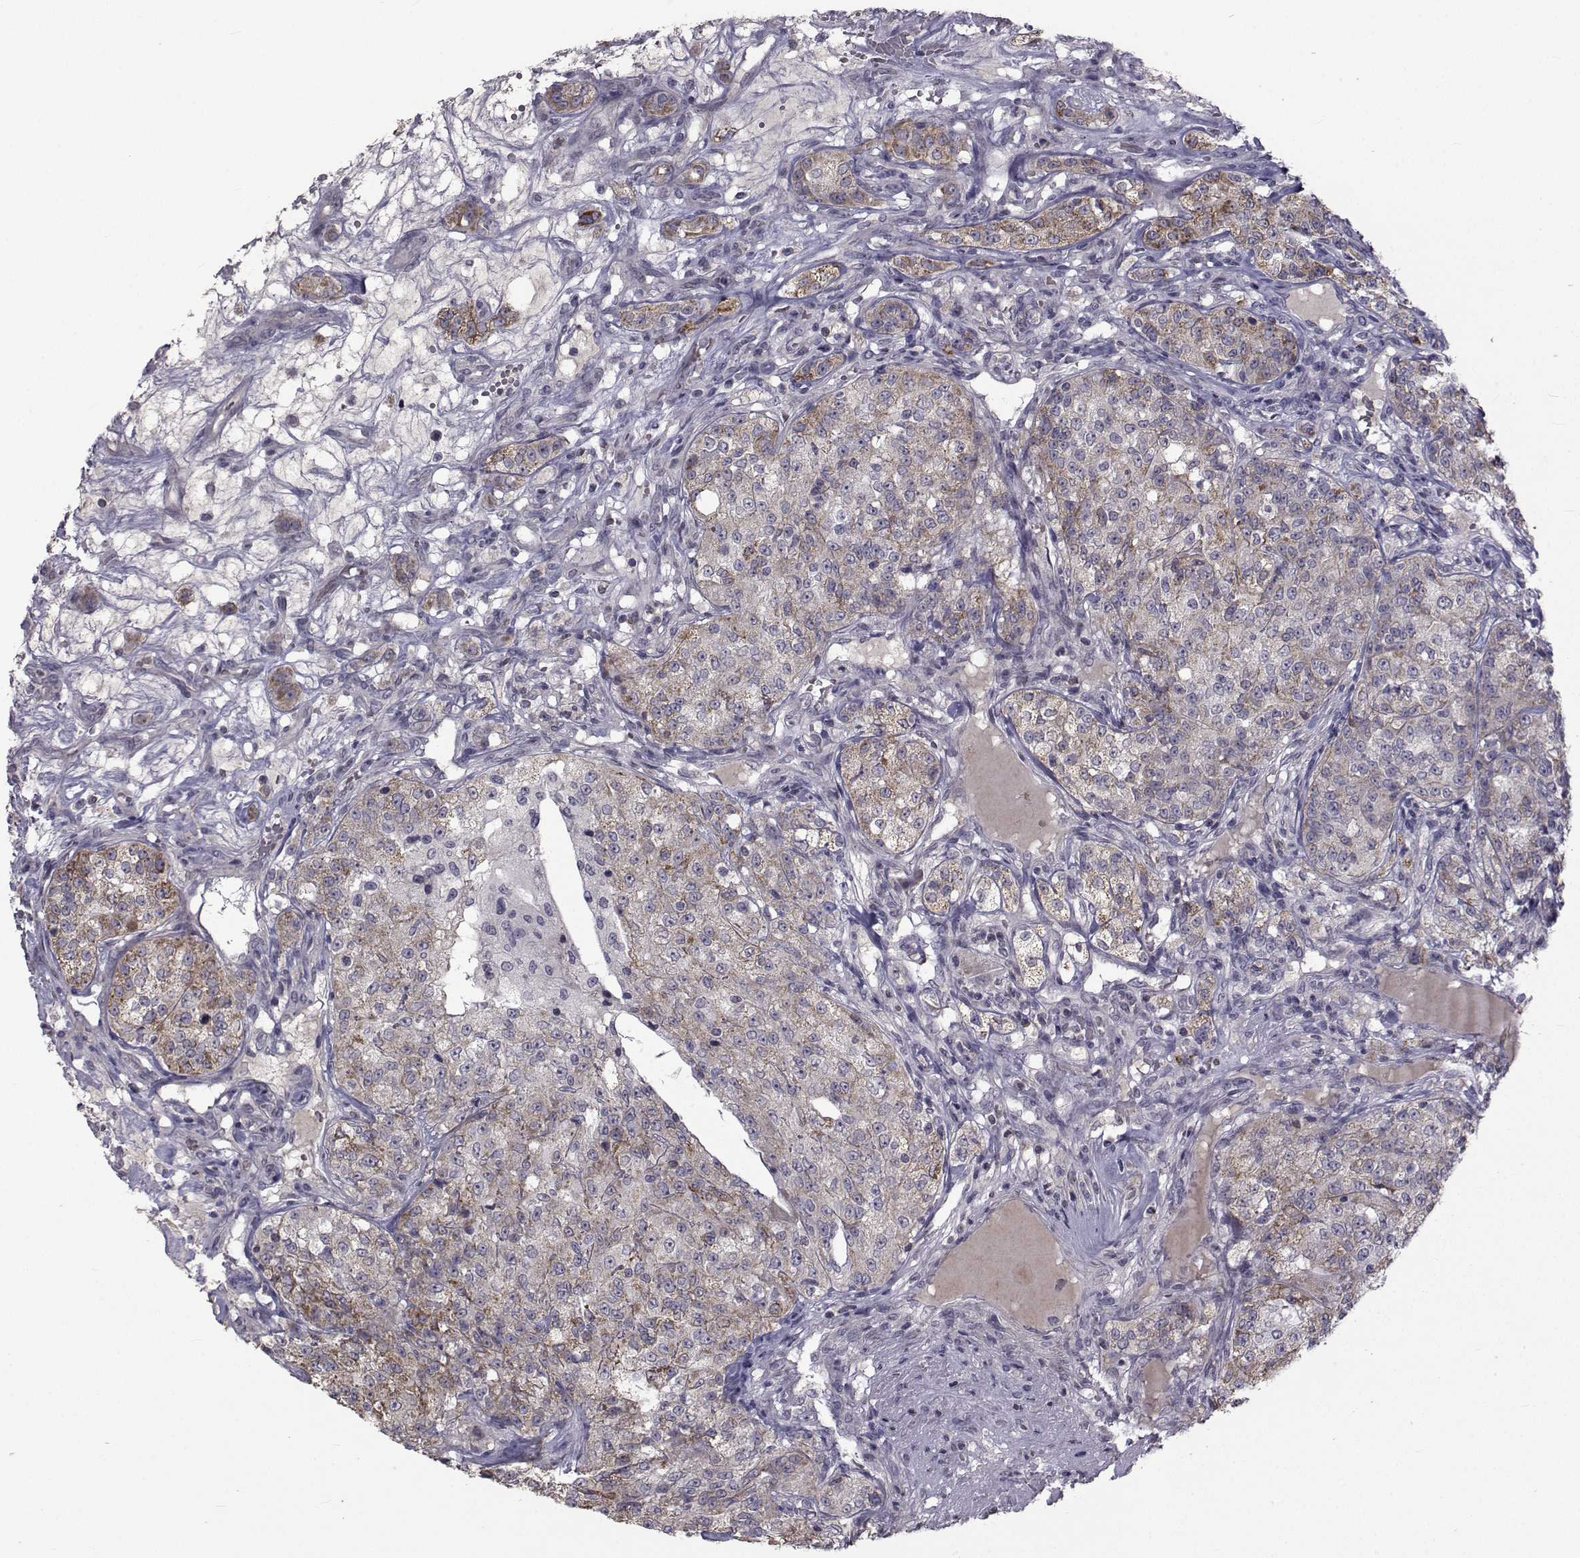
{"staining": {"intensity": "moderate", "quantity": "25%-75%", "location": "cytoplasmic/membranous"}, "tissue": "renal cancer", "cell_type": "Tumor cells", "image_type": "cancer", "snomed": [{"axis": "morphology", "description": "Adenocarcinoma, NOS"}, {"axis": "topography", "description": "Kidney"}], "caption": "This photomicrograph exhibits IHC staining of human adenocarcinoma (renal), with medium moderate cytoplasmic/membranous positivity in about 25%-75% of tumor cells.", "gene": "FDXR", "patient": {"sex": "female", "age": 63}}